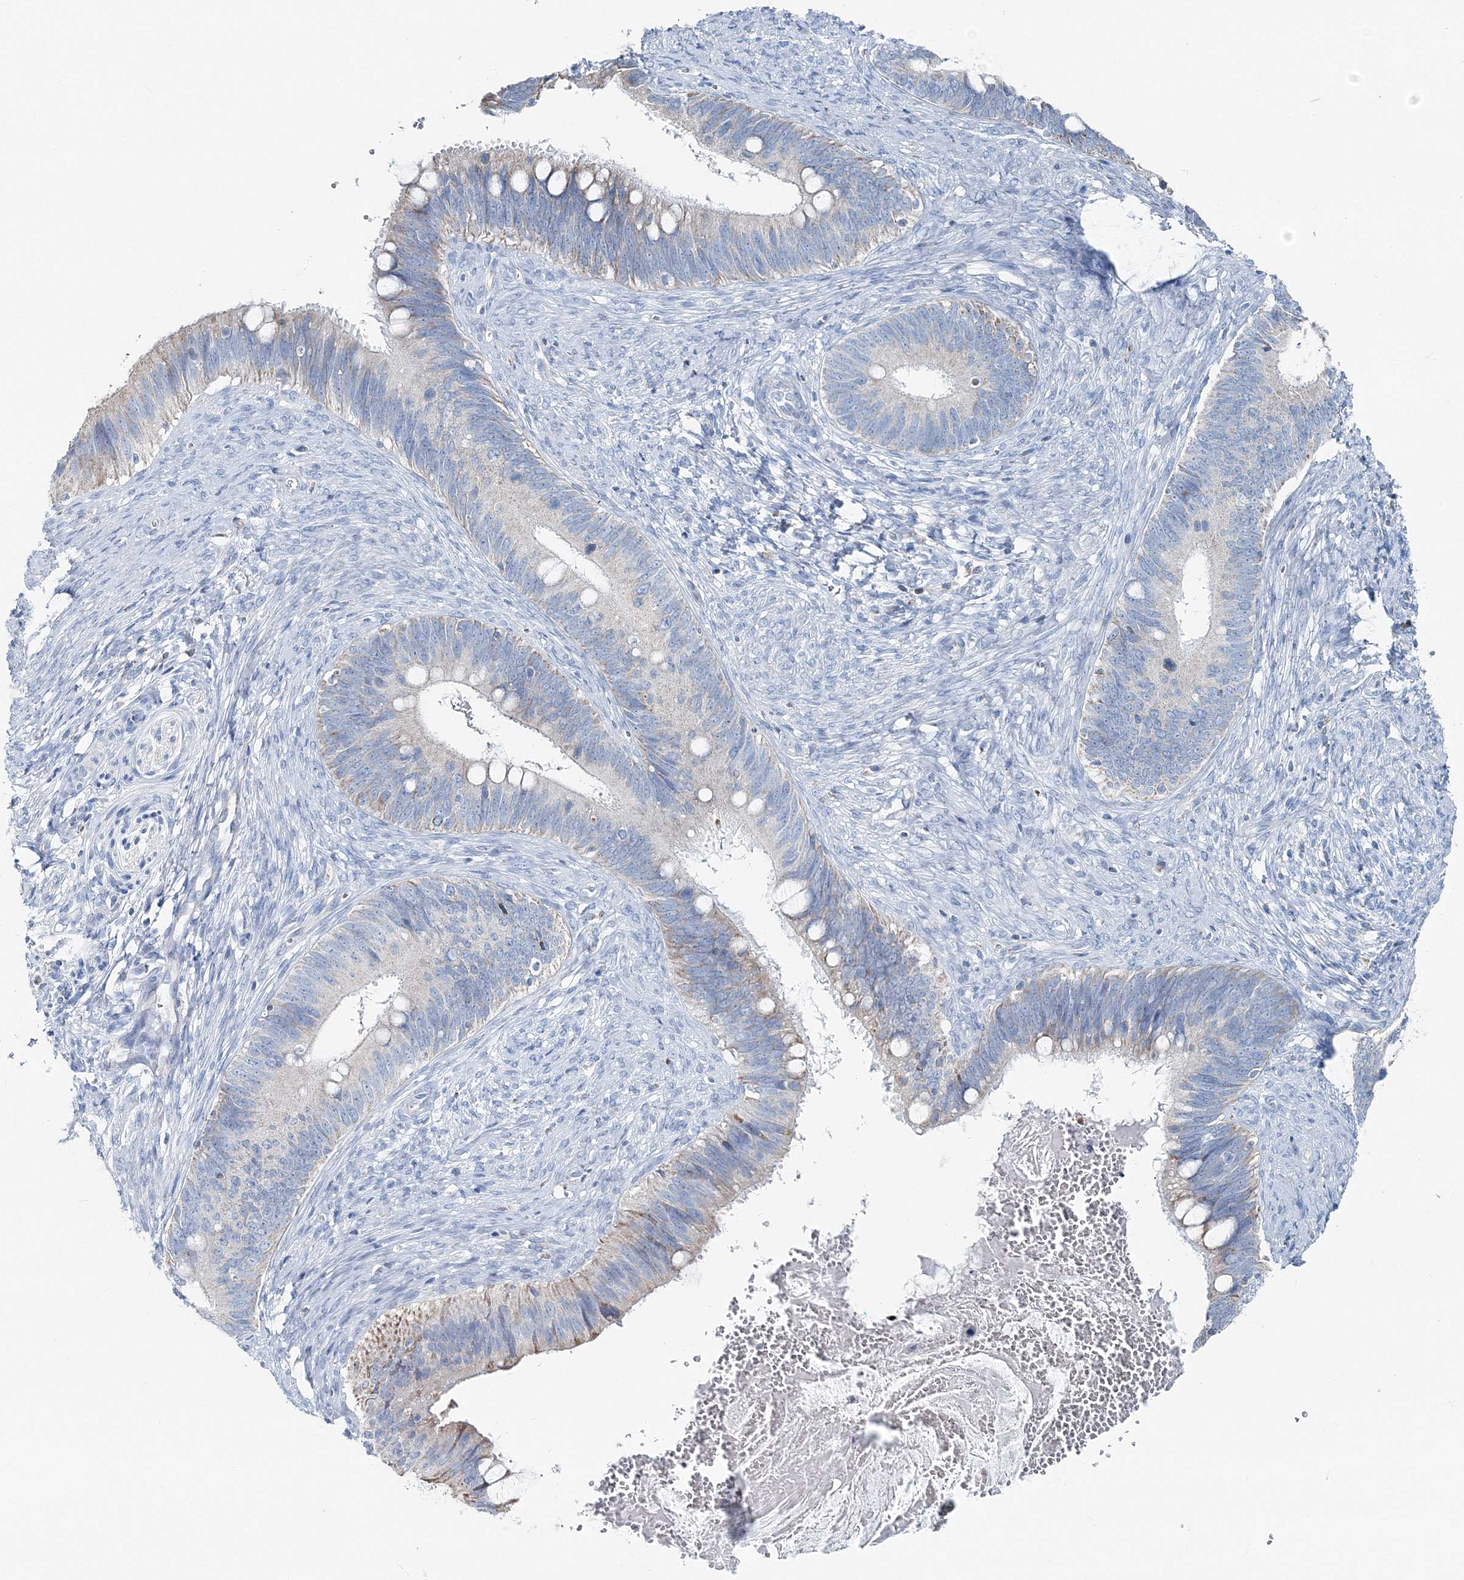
{"staining": {"intensity": "negative", "quantity": "none", "location": "none"}, "tissue": "cervical cancer", "cell_type": "Tumor cells", "image_type": "cancer", "snomed": [{"axis": "morphology", "description": "Adenocarcinoma, NOS"}, {"axis": "topography", "description": "Cervix"}], "caption": "Cervical cancer (adenocarcinoma) was stained to show a protein in brown. There is no significant staining in tumor cells.", "gene": "GABARAPL2", "patient": {"sex": "female", "age": 42}}